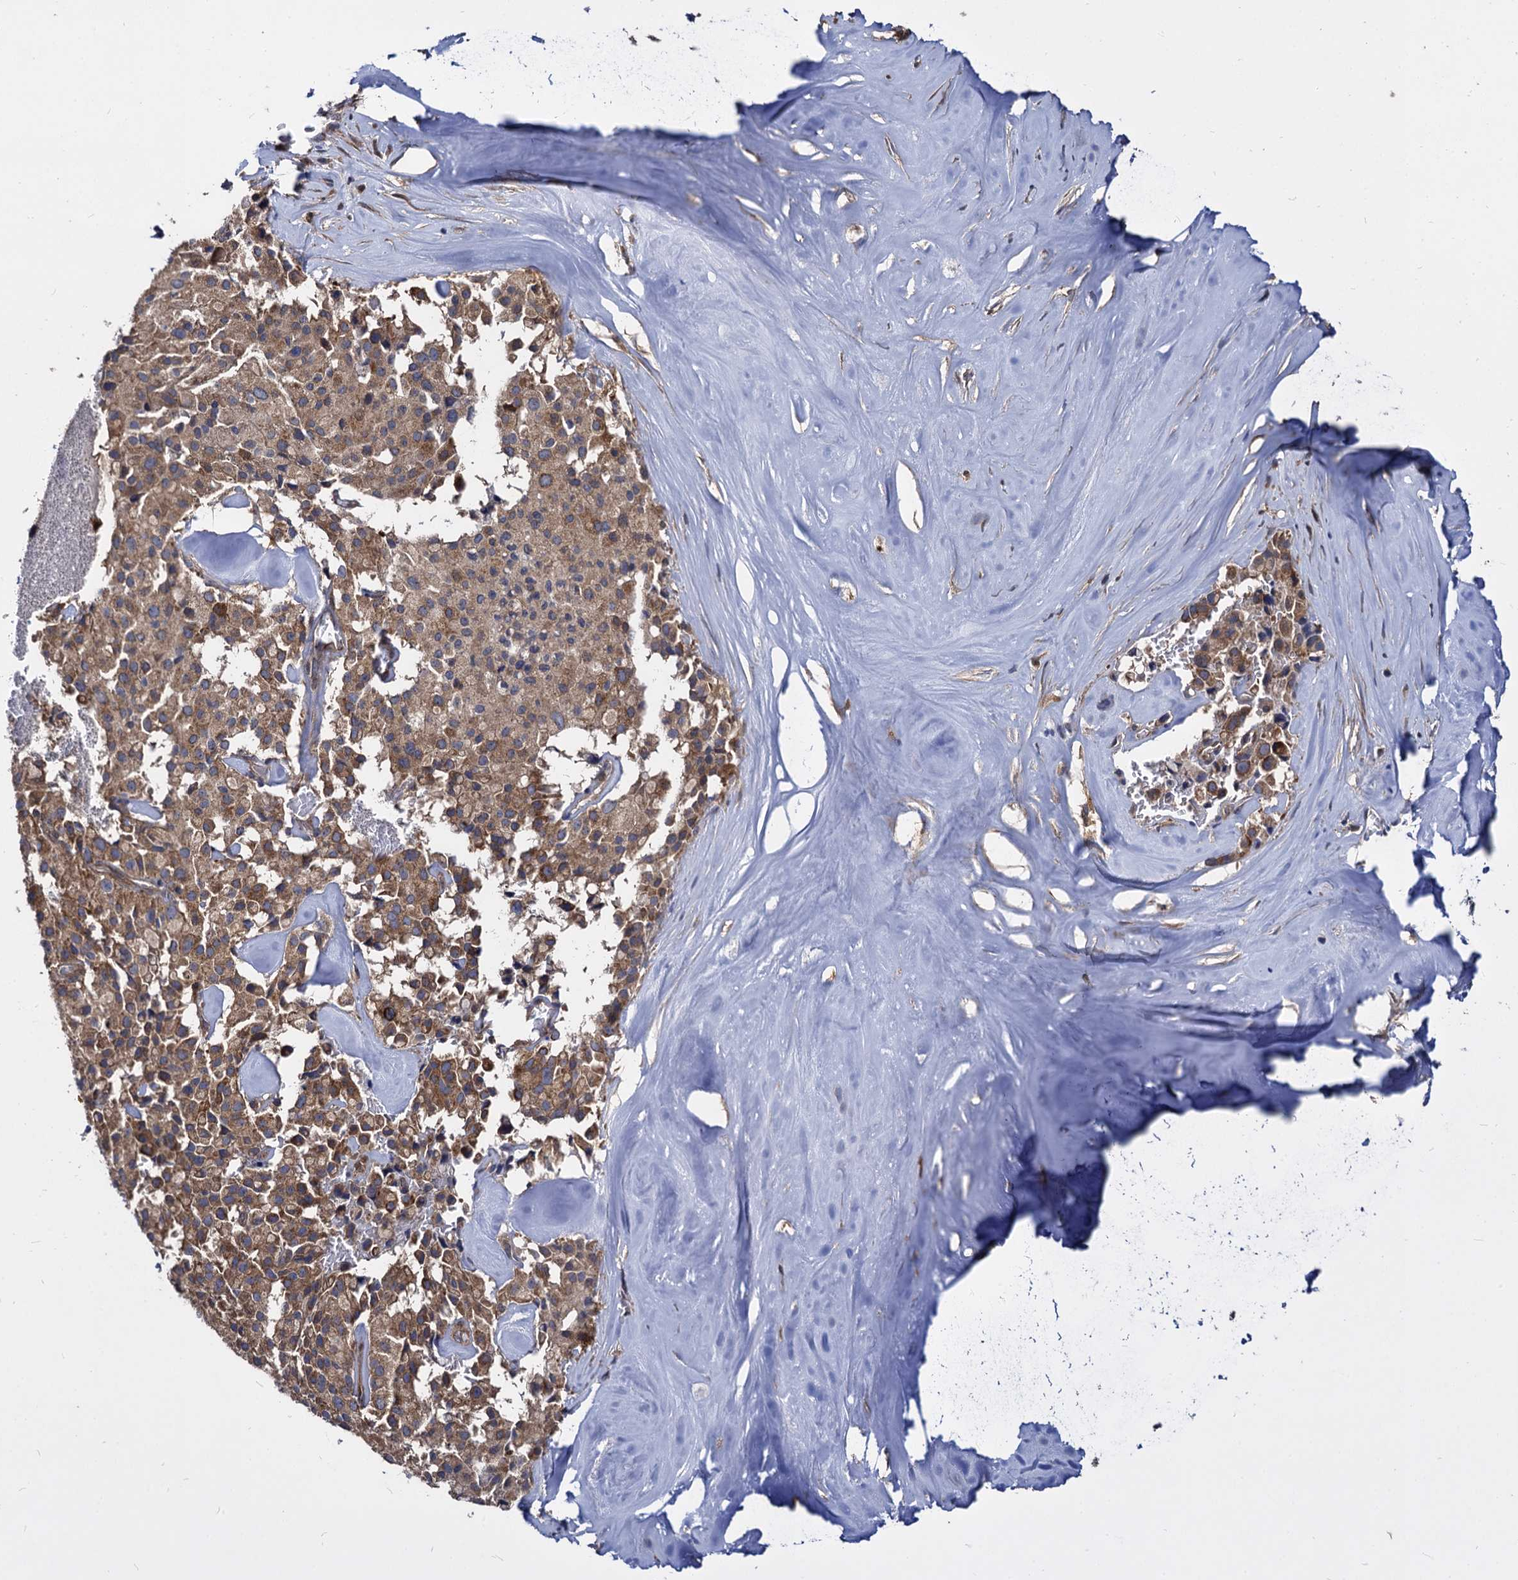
{"staining": {"intensity": "moderate", "quantity": ">75%", "location": "cytoplasmic/membranous"}, "tissue": "pancreatic cancer", "cell_type": "Tumor cells", "image_type": "cancer", "snomed": [{"axis": "morphology", "description": "Adenocarcinoma, NOS"}, {"axis": "topography", "description": "Pancreas"}], "caption": "Pancreatic cancer (adenocarcinoma) tissue exhibits moderate cytoplasmic/membranous staining in approximately >75% of tumor cells, visualized by immunohistochemistry.", "gene": "NME1", "patient": {"sex": "male", "age": 65}}